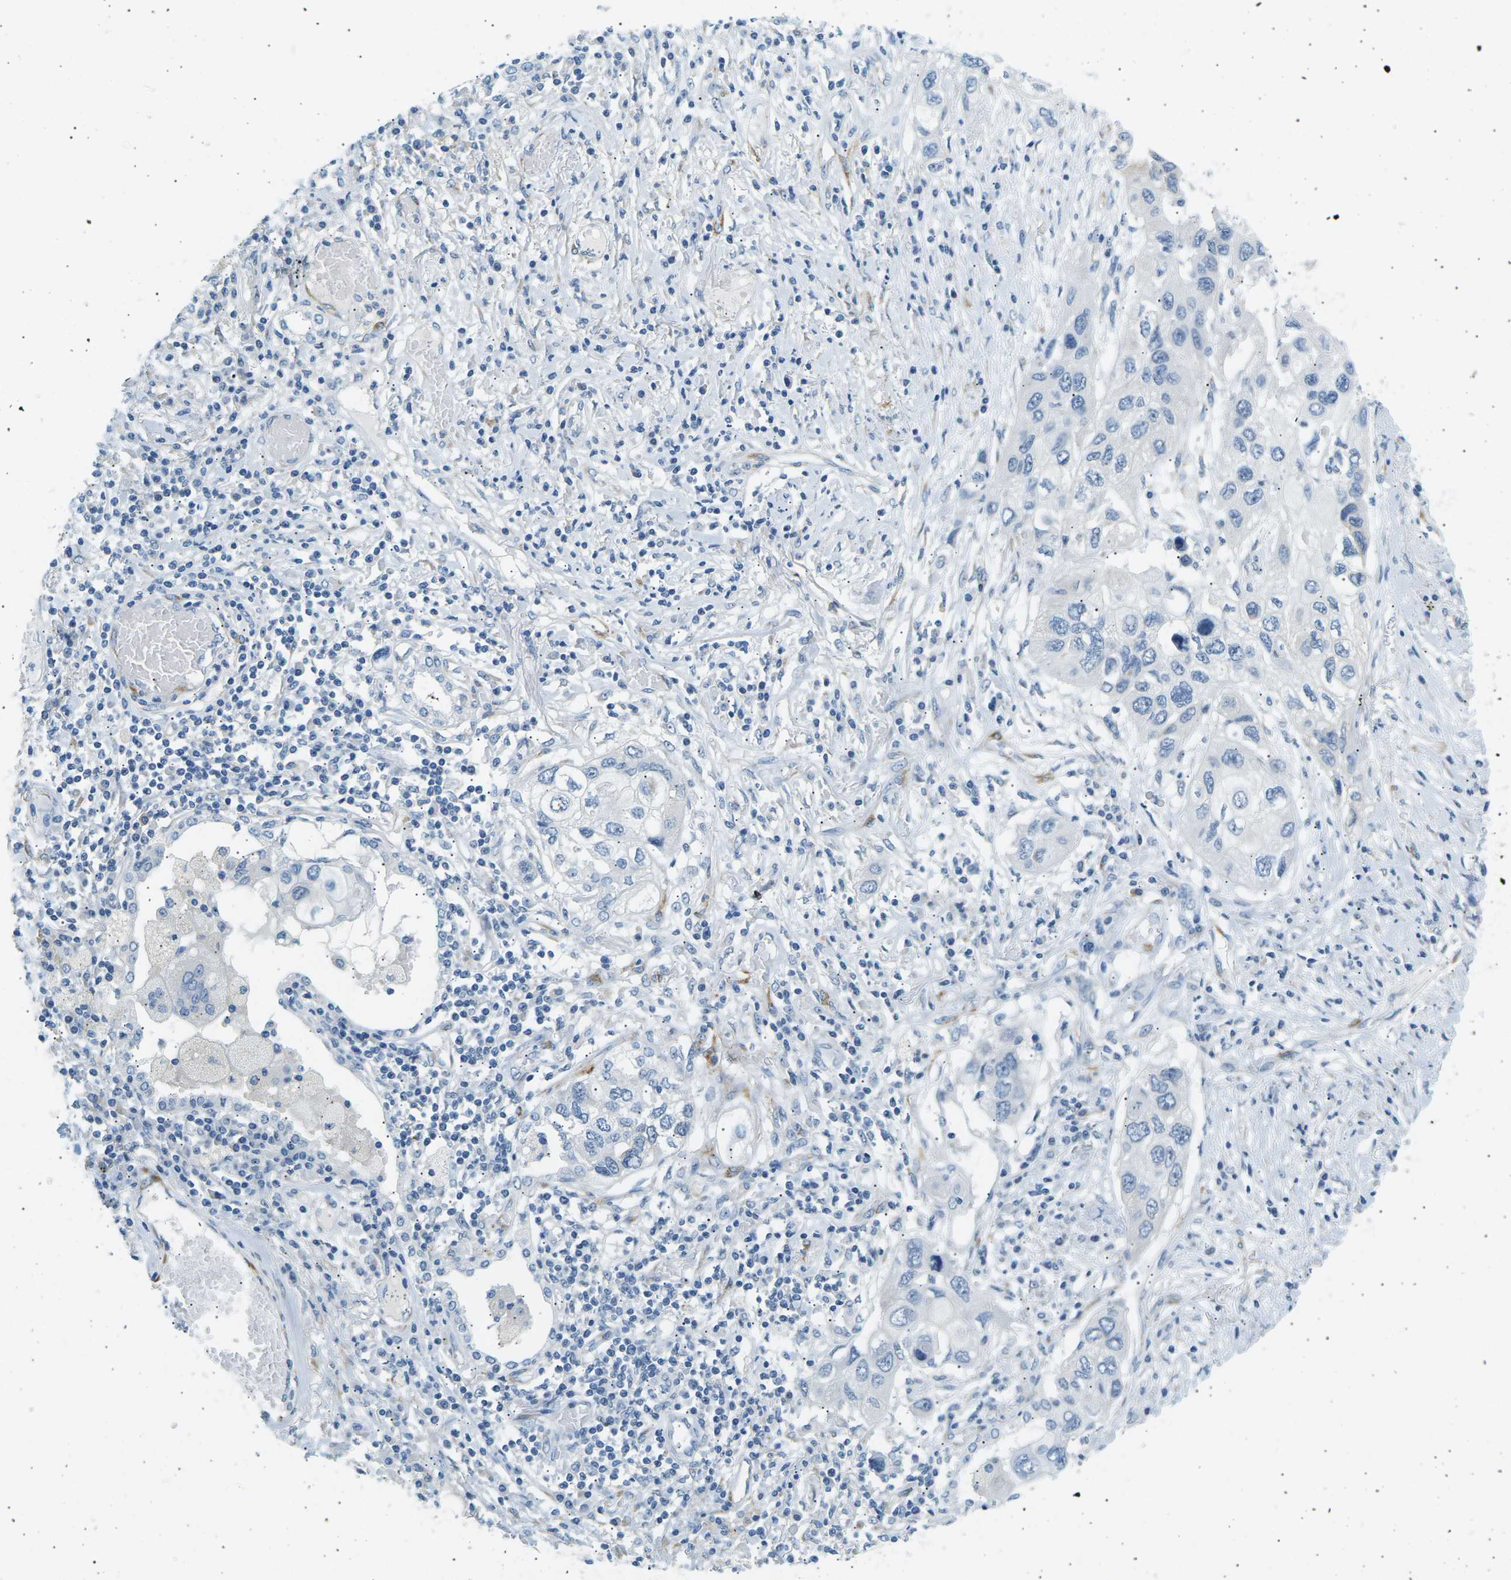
{"staining": {"intensity": "negative", "quantity": "none", "location": "none"}, "tissue": "lung cancer", "cell_type": "Tumor cells", "image_type": "cancer", "snomed": [{"axis": "morphology", "description": "Squamous cell carcinoma, NOS"}, {"axis": "topography", "description": "Lung"}], "caption": "Lung cancer was stained to show a protein in brown. There is no significant positivity in tumor cells.", "gene": "SEPTIN5", "patient": {"sex": "male", "age": 71}}